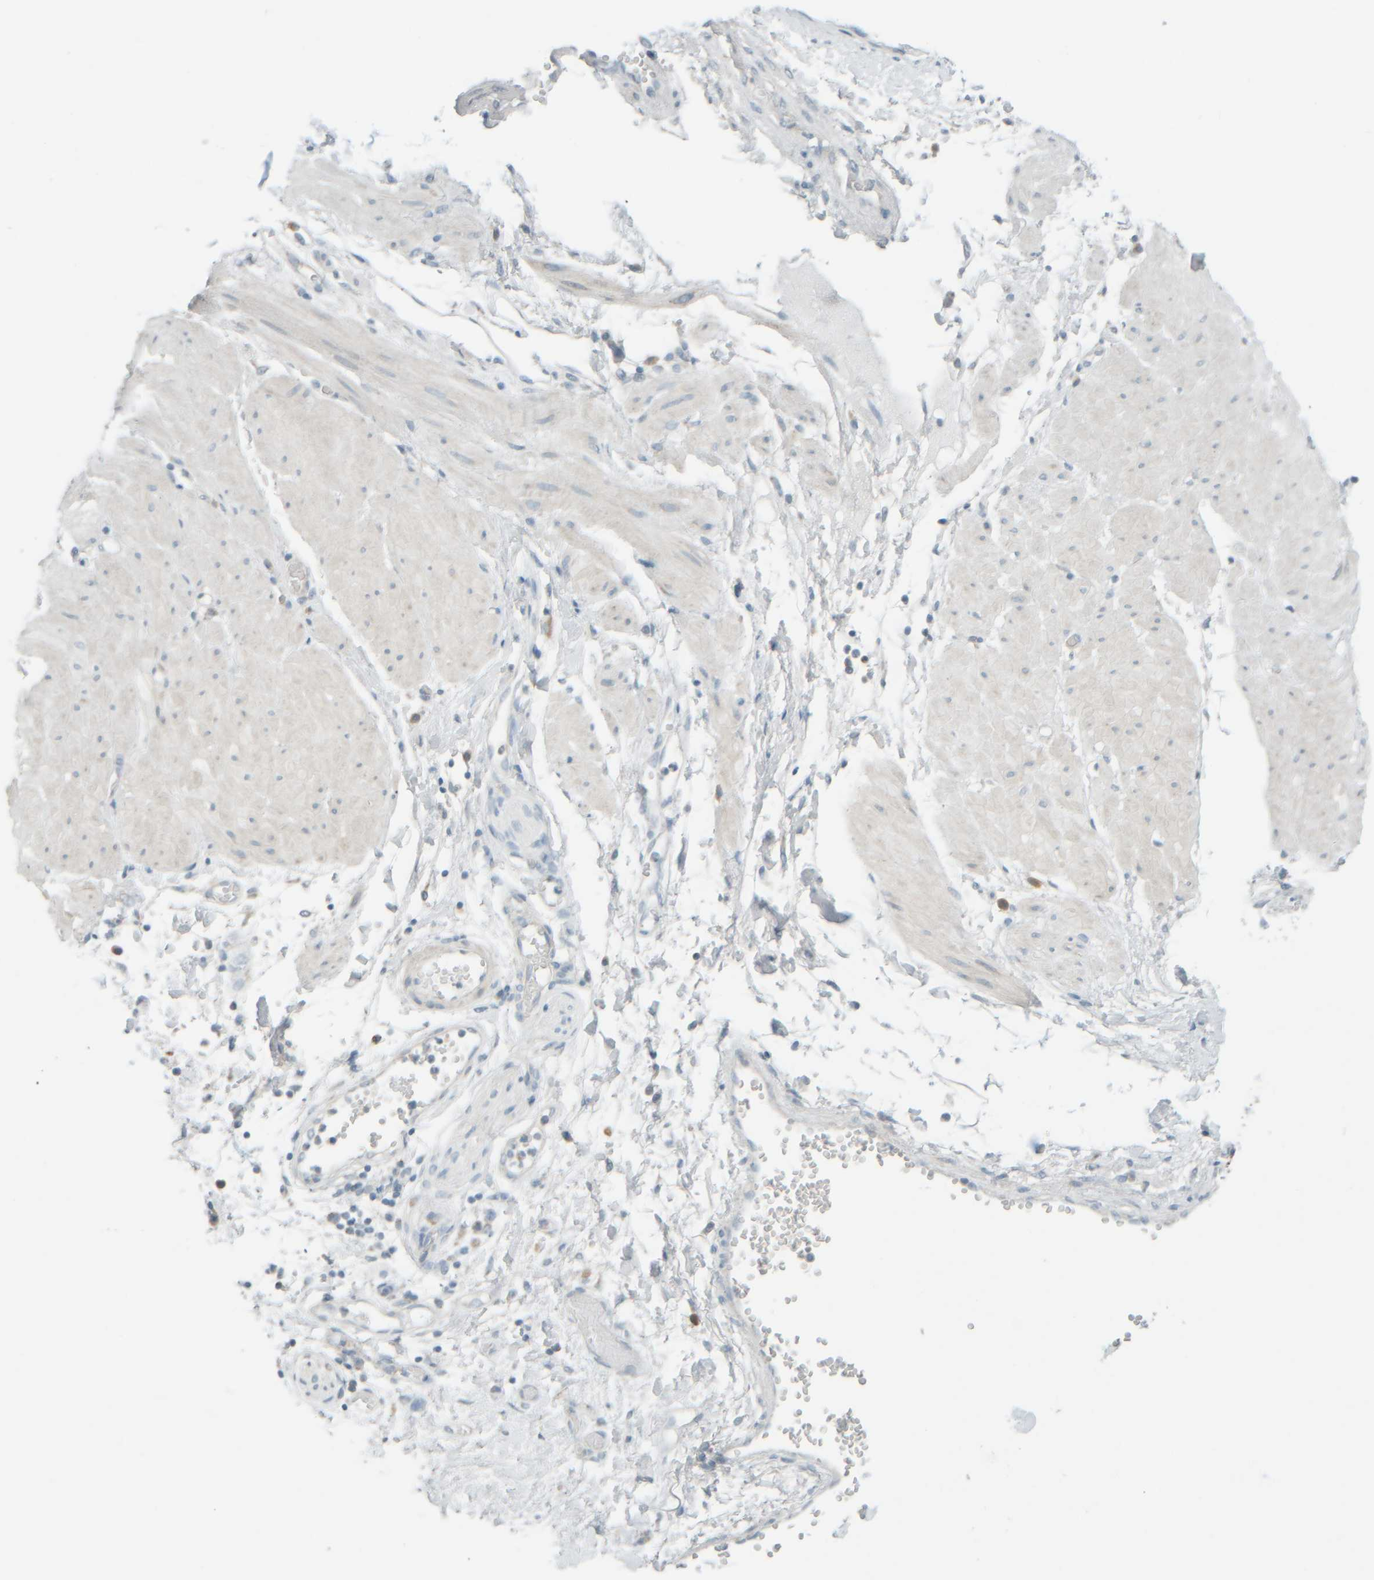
{"staining": {"intensity": "weak", "quantity": "25%-75%", "location": "cytoplasmic/membranous"}, "tissue": "stomach cancer", "cell_type": "Tumor cells", "image_type": "cancer", "snomed": [{"axis": "morphology", "description": "Adenocarcinoma, NOS"}, {"axis": "topography", "description": "Stomach"}, {"axis": "topography", "description": "Stomach, lower"}], "caption": "A brown stain shows weak cytoplasmic/membranous expression of a protein in human stomach cancer tumor cells.", "gene": "PTGES3L-AARSD1", "patient": {"sex": "female", "age": 48}}